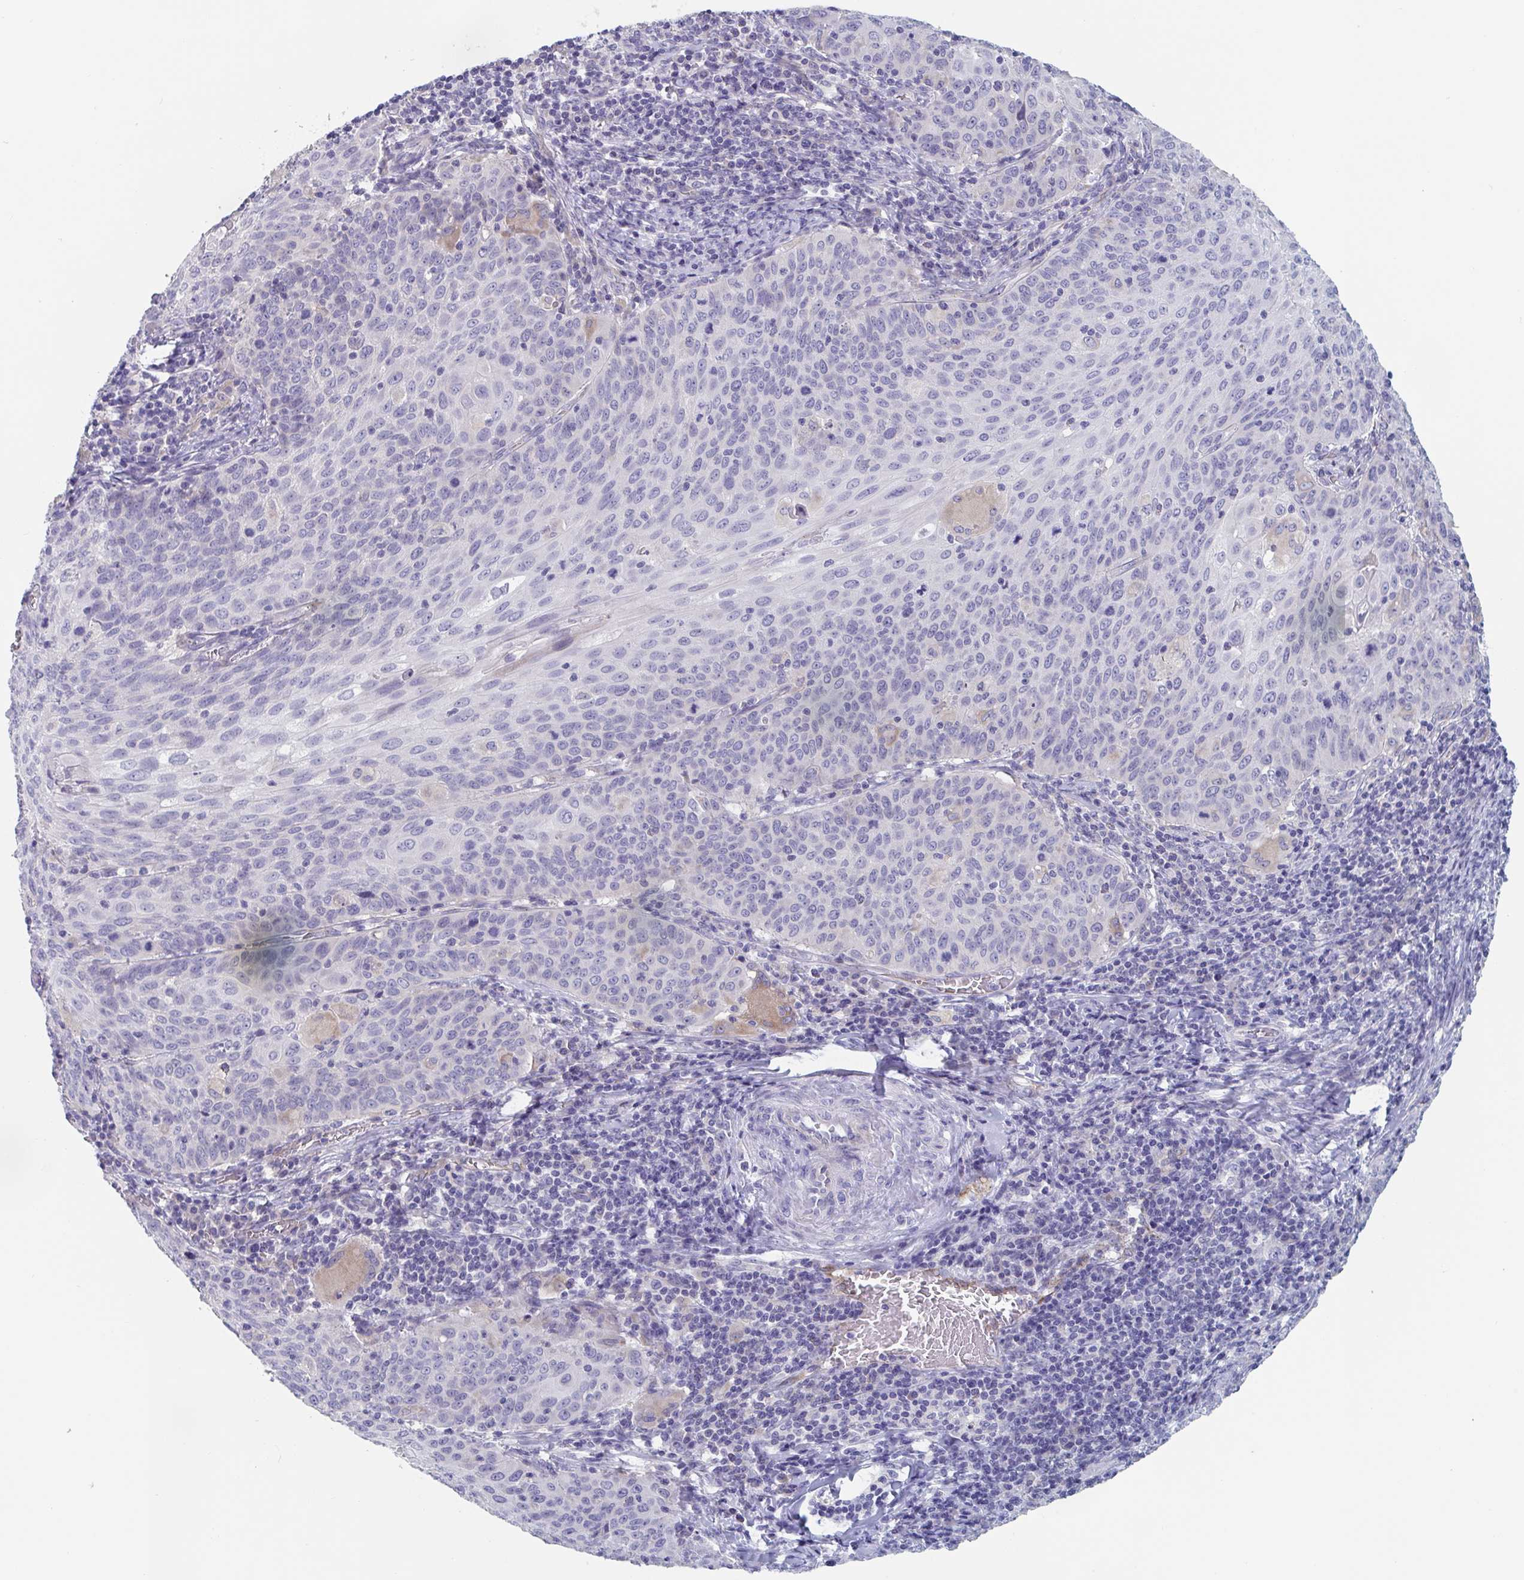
{"staining": {"intensity": "negative", "quantity": "none", "location": "none"}, "tissue": "cervical cancer", "cell_type": "Tumor cells", "image_type": "cancer", "snomed": [{"axis": "morphology", "description": "Squamous cell carcinoma, NOS"}, {"axis": "topography", "description": "Cervix"}], "caption": "Photomicrograph shows no protein positivity in tumor cells of cervical cancer (squamous cell carcinoma) tissue.", "gene": "ABHD16A", "patient": {"sex": "female", "age": 65}}